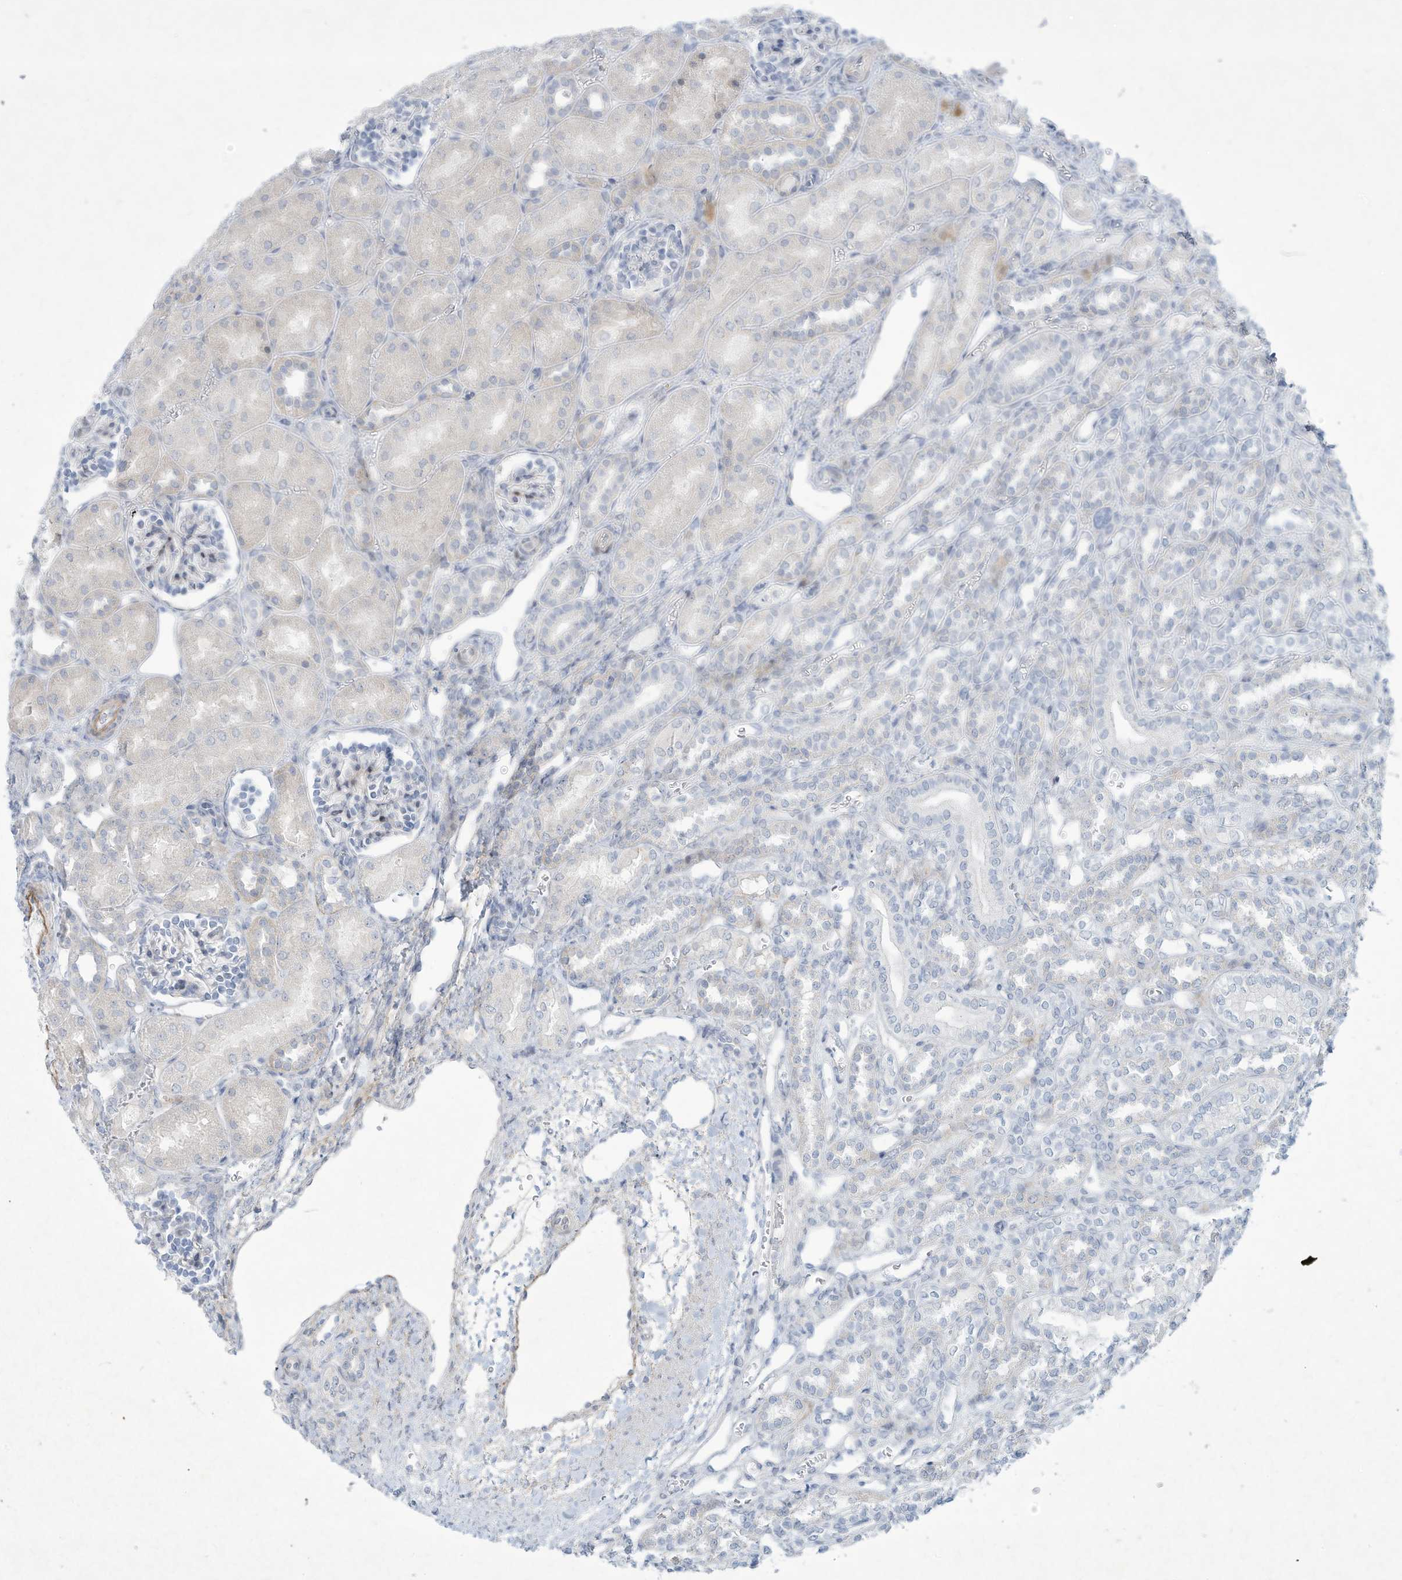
{"staining": {"intensity": "negative", "quantity": "none", "location": "none"}, "tissue": "kidney", "cell_type": "Cells in glomeruli", "image_type": "normal", "snomed": [{"axis": "morphology", "description": "Normal tissue, NOS"}, {"axis": "morphology", "description": "Neoplasm, malignant, NOS"}, {"axis": "topography", "description": "Kidney"}], "caption": "Cells in glomeruli show no significant staining in unremarkable kidney. The staining was performed using DAB (3,3'-diaminobenzidine) to visualize the protein expression in brown, while the nuclei were stained in blue with hematoxylin (Magnification: 20x).", "gene": "PAX6", "patient": {"sex": "female", "age": 1}}